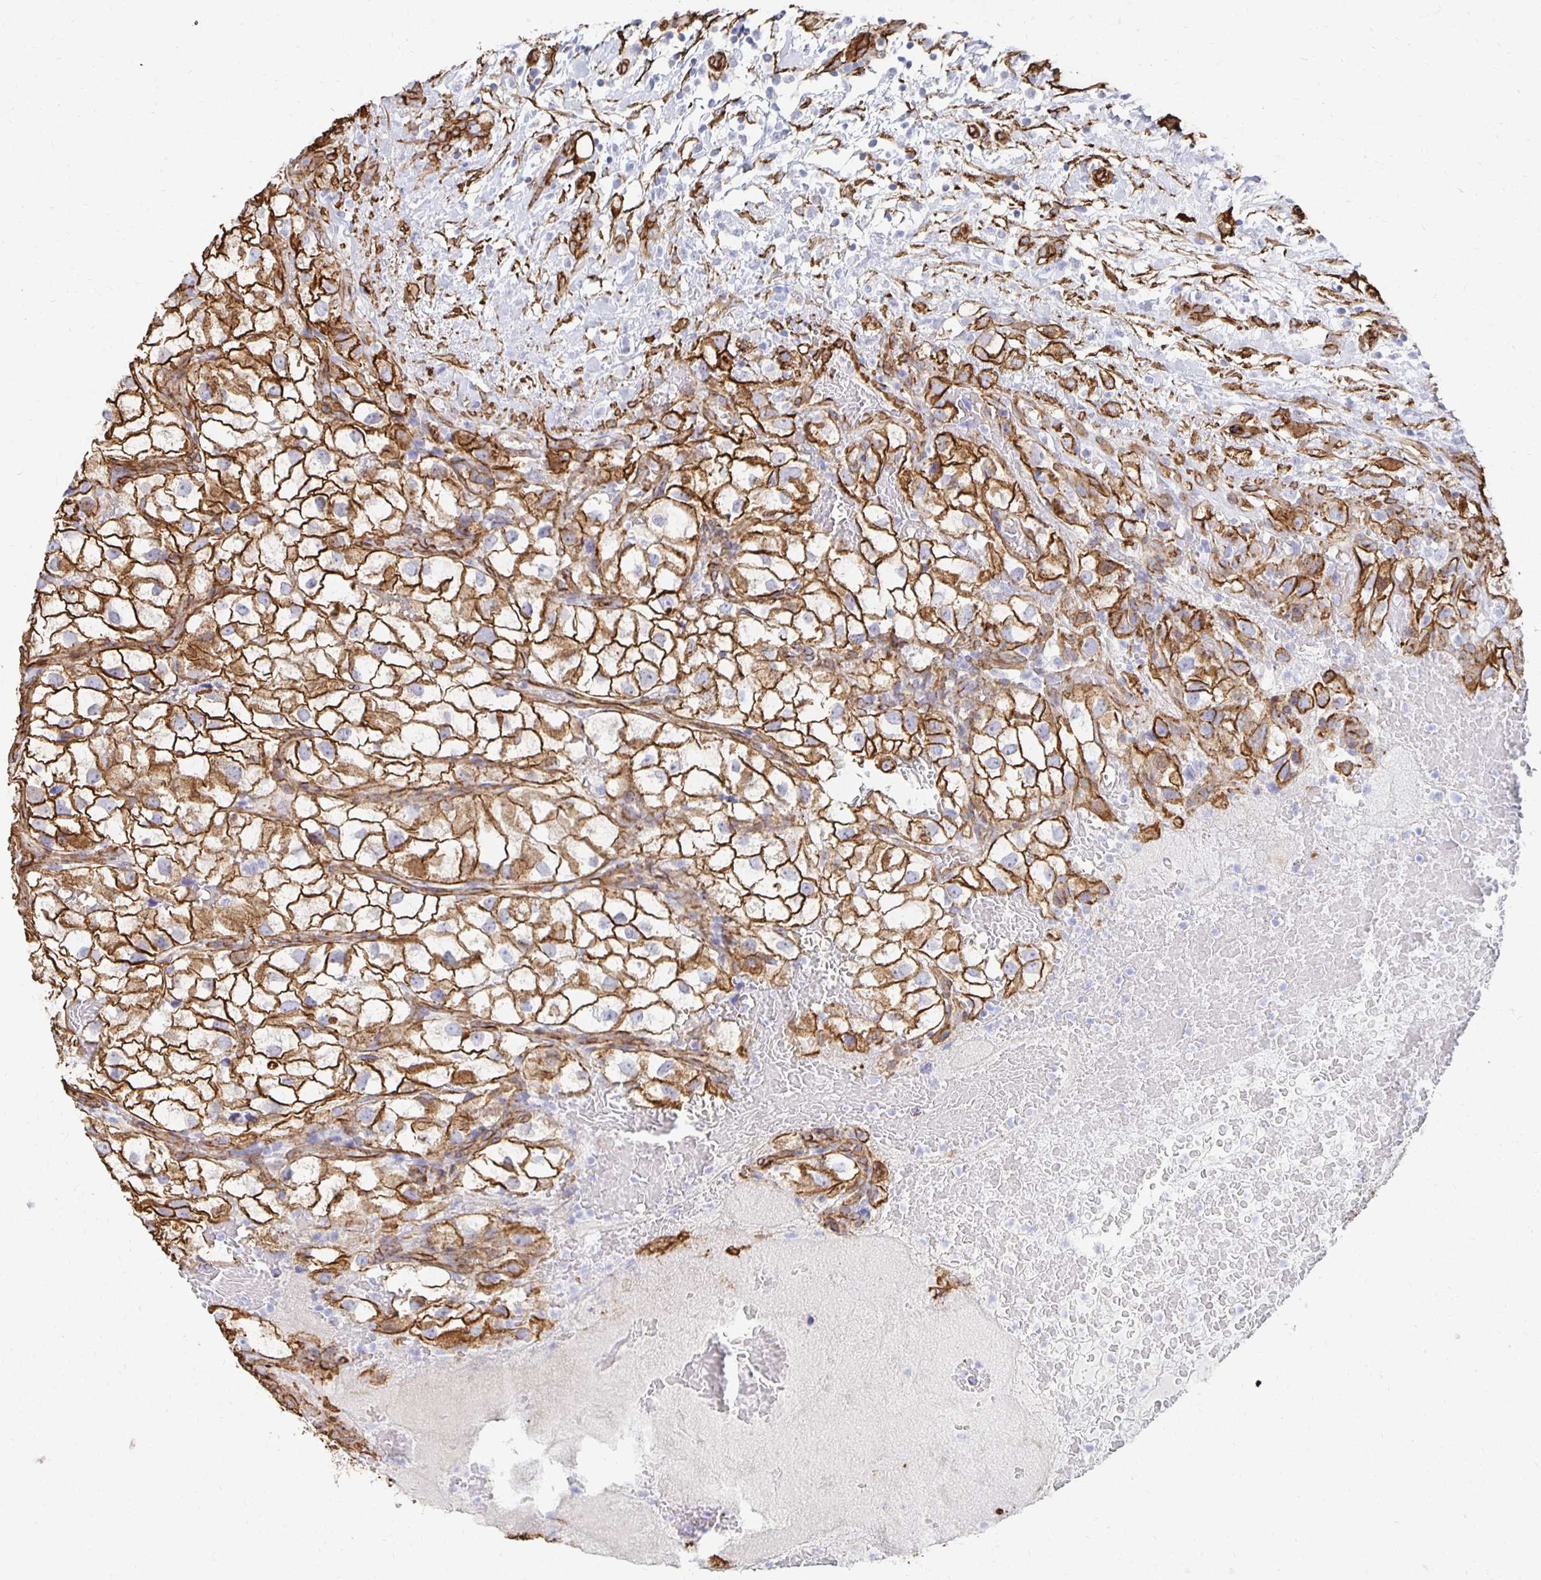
{"staining": {"intensity": "strong", "quantity": ">75%", "location": "cytoplasmic/membranous"}, "tissue": "renal cancer", "cell_type": "Tumor cells", "image_type": "cancer", "snomed": [{"axis": "morphology", "description": "Adenocarcinoma, NOS"}, {"axis": "topography", "description": "Kidney"}], "caption": "Immunohistochemical staining of human renal adenocarcinoma demonstrates high levels of strong cytoplasmic/membranous staining in about >75% of tumor cells. (DAB IHC, brown staining for protein, blue staining for nuclei).", "gene": "VIPR2", "patient": {"sex": "male", "age": 59}}